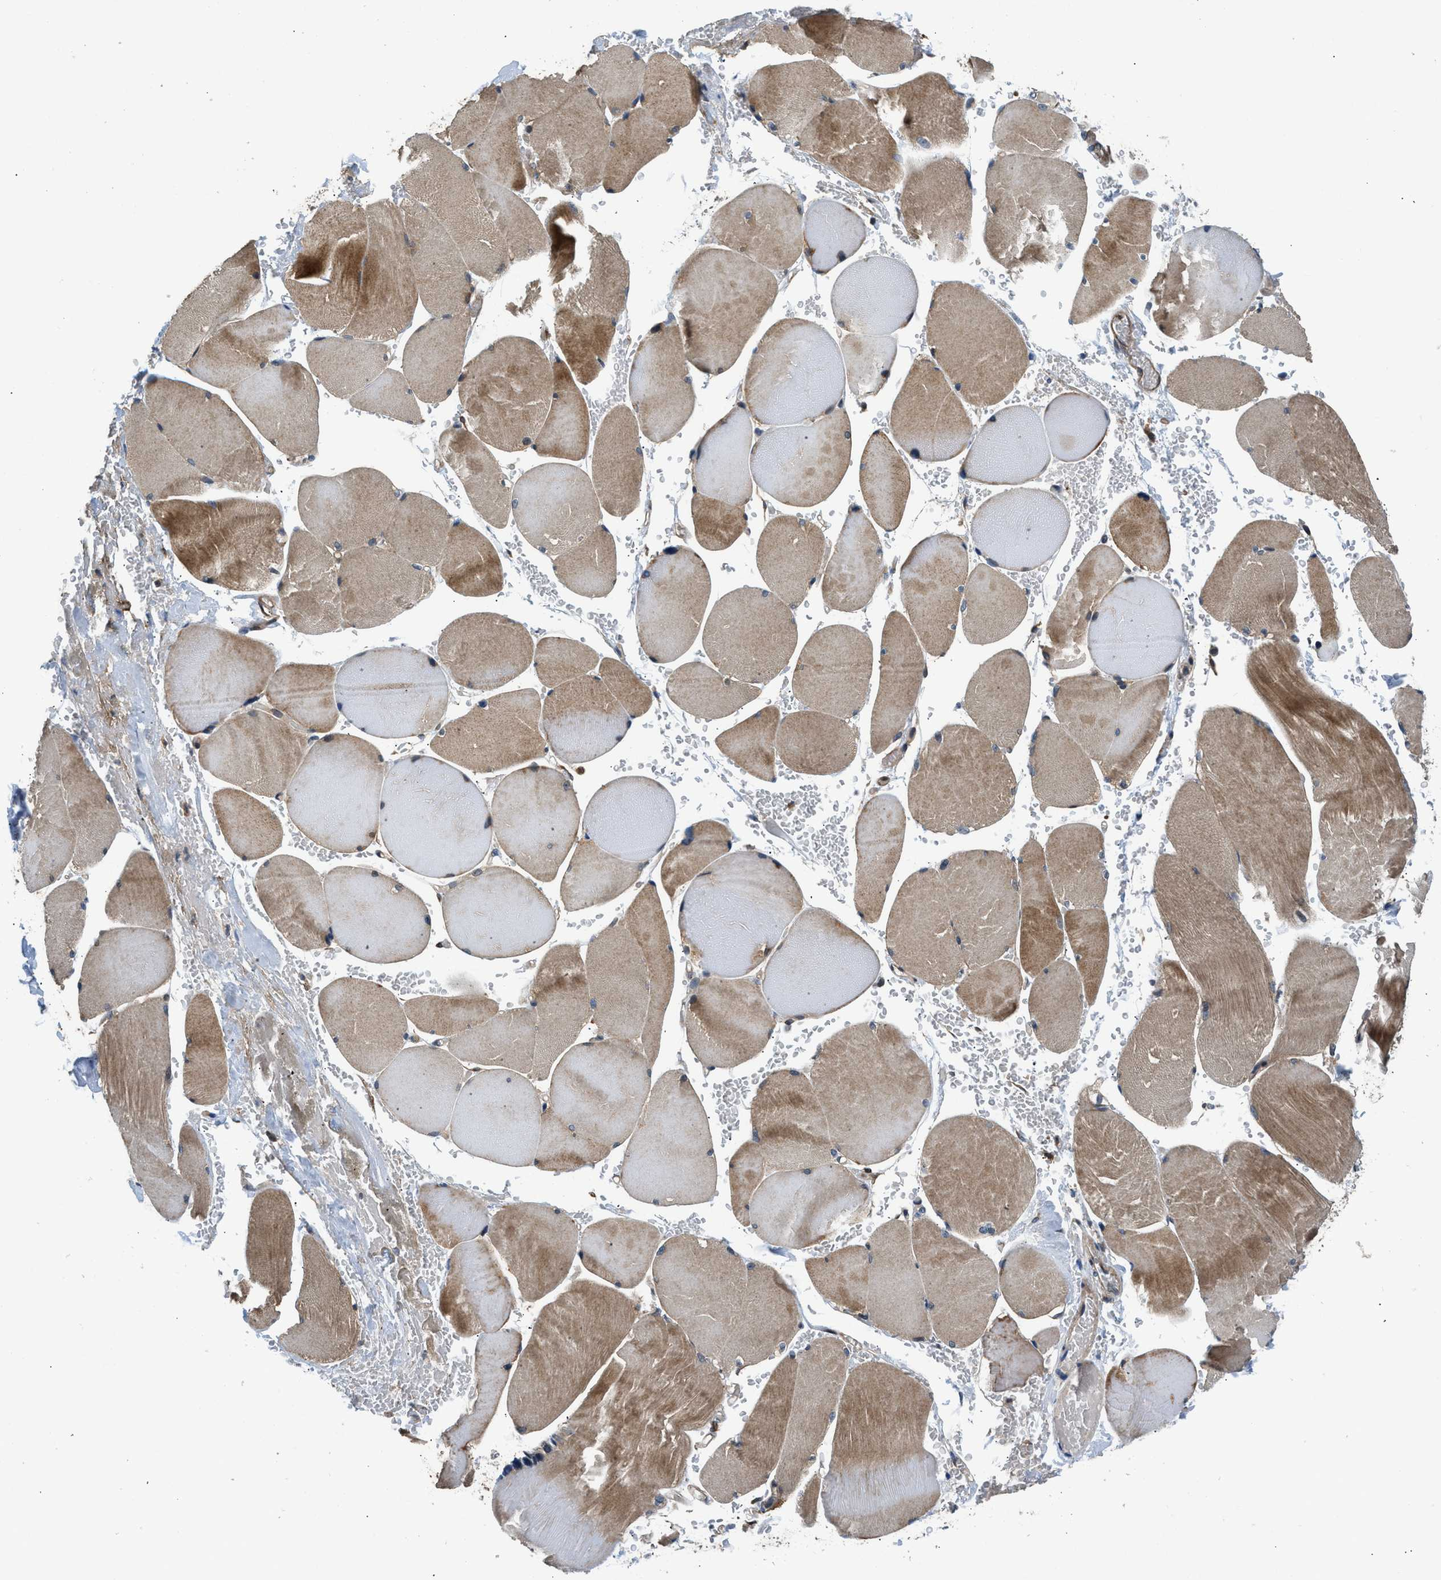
{"staining": {"intensity": "moderate", "quantity": "25%-75%", "location": "cytoplasmic/membranous"}, "tissue": "skeletal muscle", "cell_type": "Myocytes", "image_type": "normal", "snomed": [{"axis": "morphology", "description": "Normal tissue, NOS"}, {"axis": "topography", "description": "Skin"}, {"axis": "topography", "description": "Skeletal muscle"}], "caption": "Immunohistochemistry staining of unremarkable skeletal muscle, which demonstrates medium levels of moderate cytoplasmic/membranous staining in approximately 25%-75% of myocytes indicating moderate cytoplasmic/membranous protein staining. The staining was performed using DAB (3,3'-diaminobenzidine) (brown) for protein detection and nuclei were counterstained in hematoxylin (blue).", "gene": "IL3RA", "patient": {"sex": "male", "age": 83}}